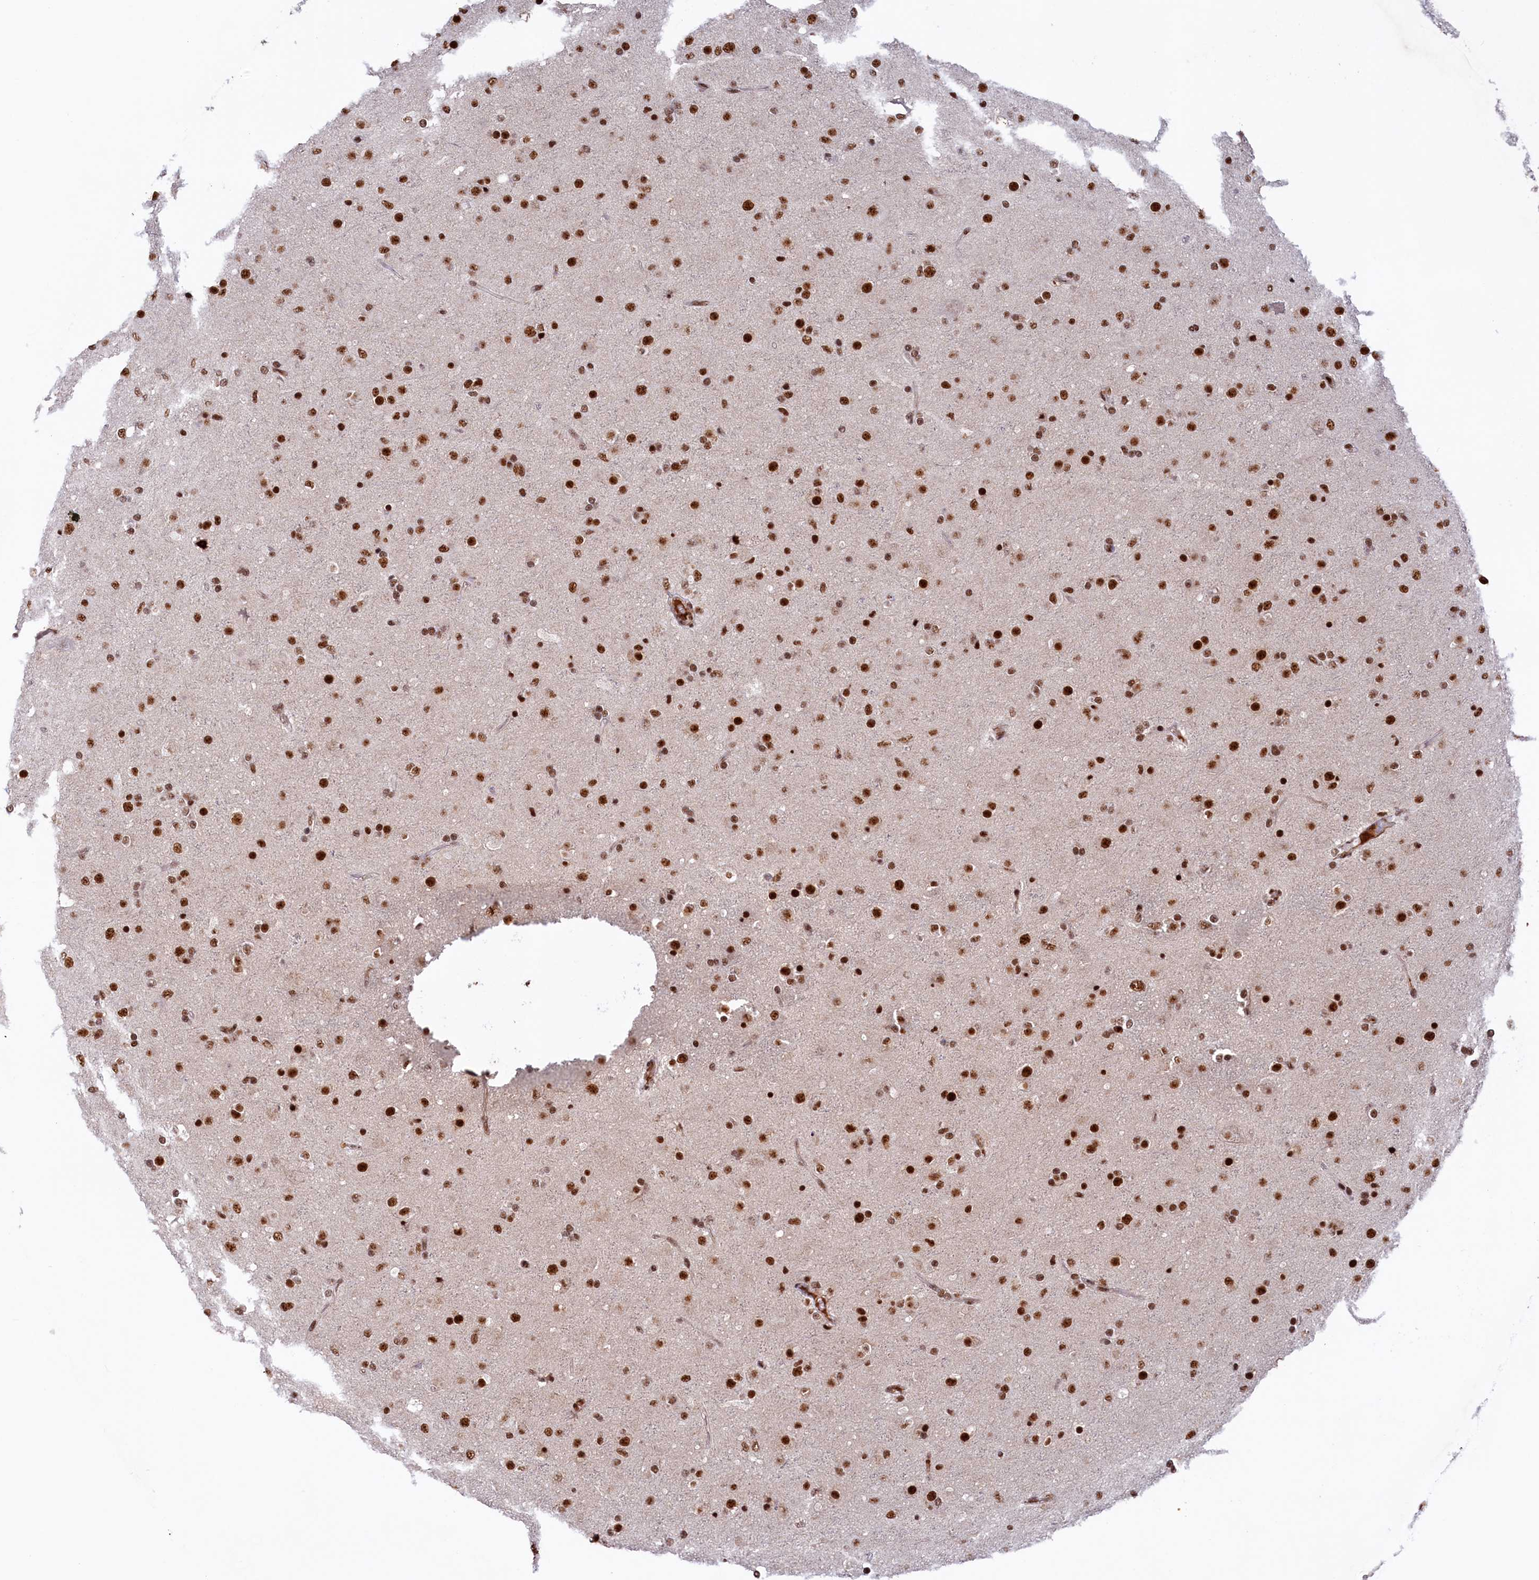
{"staining": {"intensity": "strong", "quantity": ">75%", "location": "nuclear"}, "tissue": "glioma", "cell_type": "Tumor cells", "image_type": "cancer", "snomed": [{"axis": "morphology", "description": "Glioma, malignant, Low grade"}, {"axis": "topography", "description": "Brain"}], "caption": "Glioma was stained to show a protein in brown. There is high levels of strong nuclear expression in approximately >75% of tumor cells.", "gene": "ZC3H18", "patient": {"sex": "male", "age": 65}}